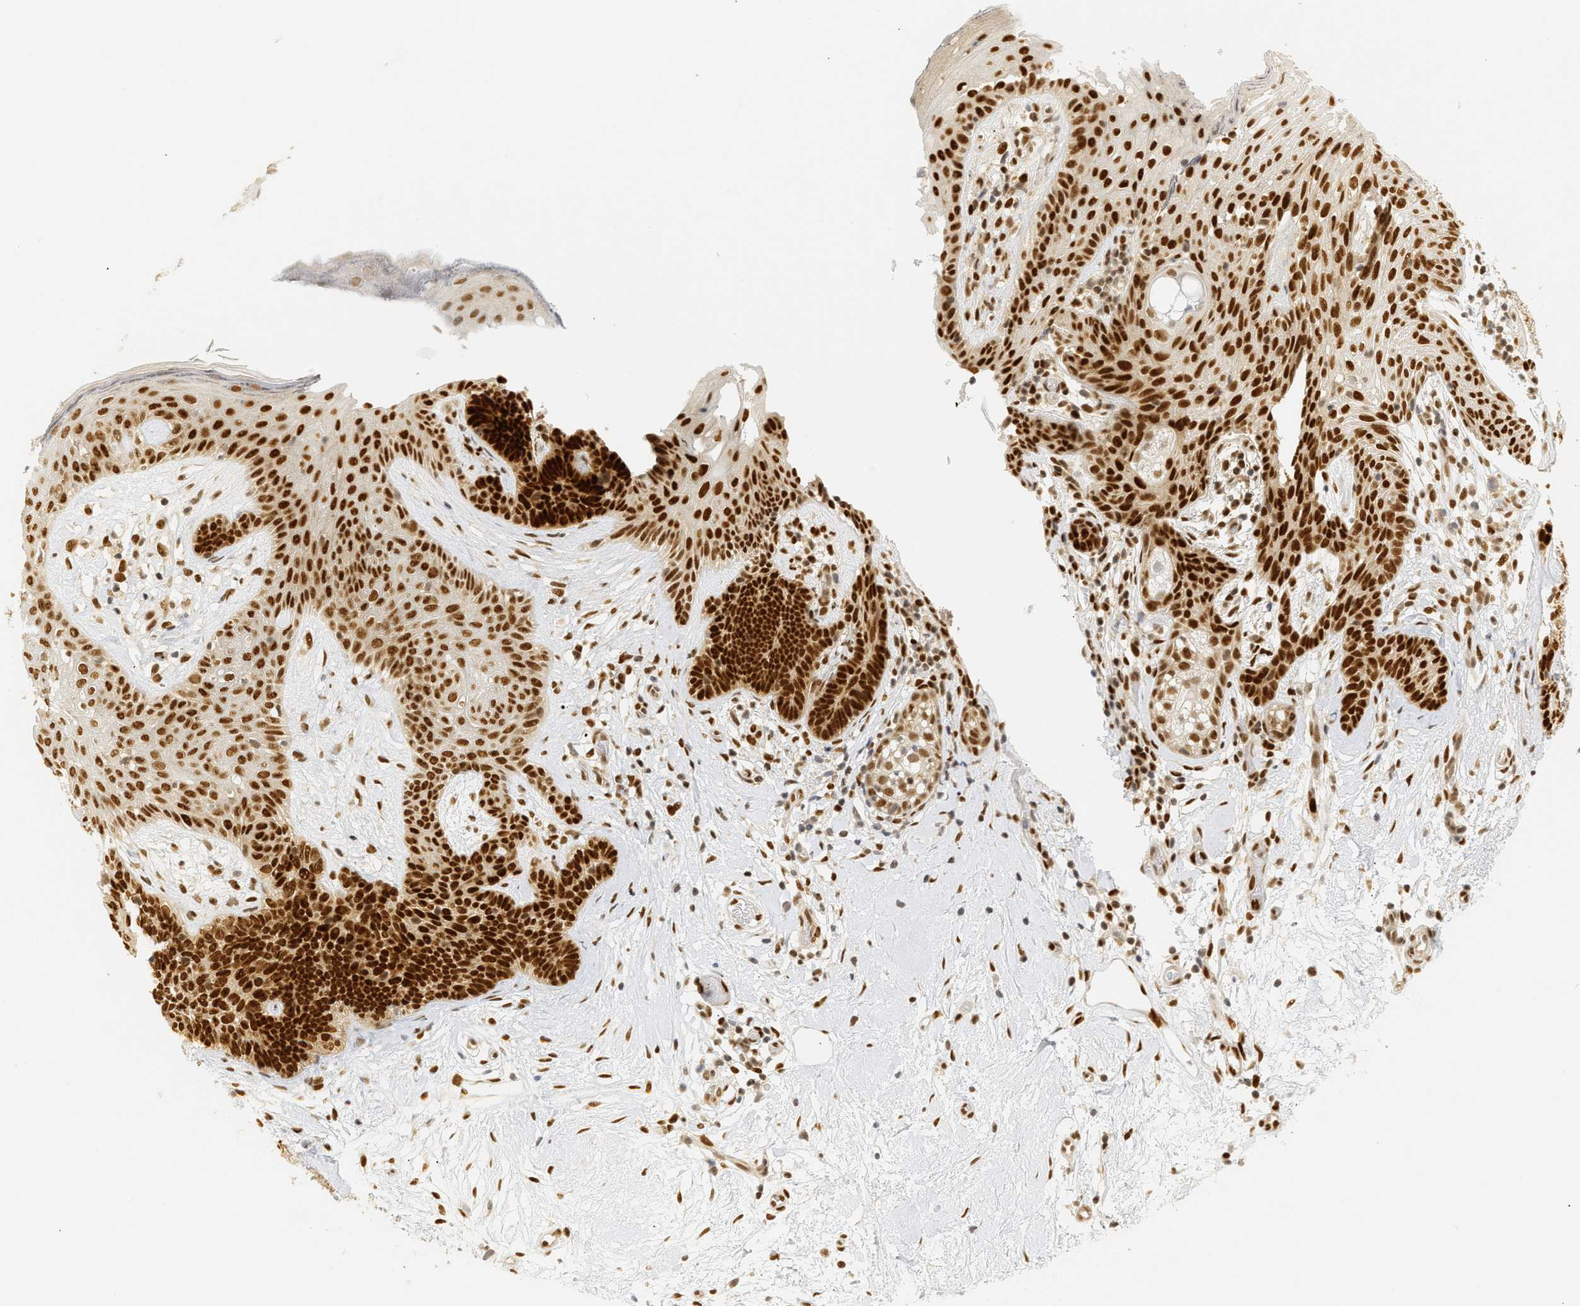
{"staining": {"intensity": "strong", "quantity": ">75%", "location": "nuclear"}, "tissue": "skin cancer", "cell_type": "Tumor cells", "image_type": "cancer", "snomed": [{"axis": "morphology", "description": "Developmental malformation"}, {"axis": "morphology", "description": "Basal cell carcinoma"}, {"axis": "topography", "description": "Skin"}], "caption": "Immunohistochemistry (IHC) image of skin basal cell carcinoma stained for a protein (brown), which displays high levels of strong nuclear expression in approximately >75% of tumor cells.", "gene": "SSBP2", "patient": {"sex": "female", "age": 62}}